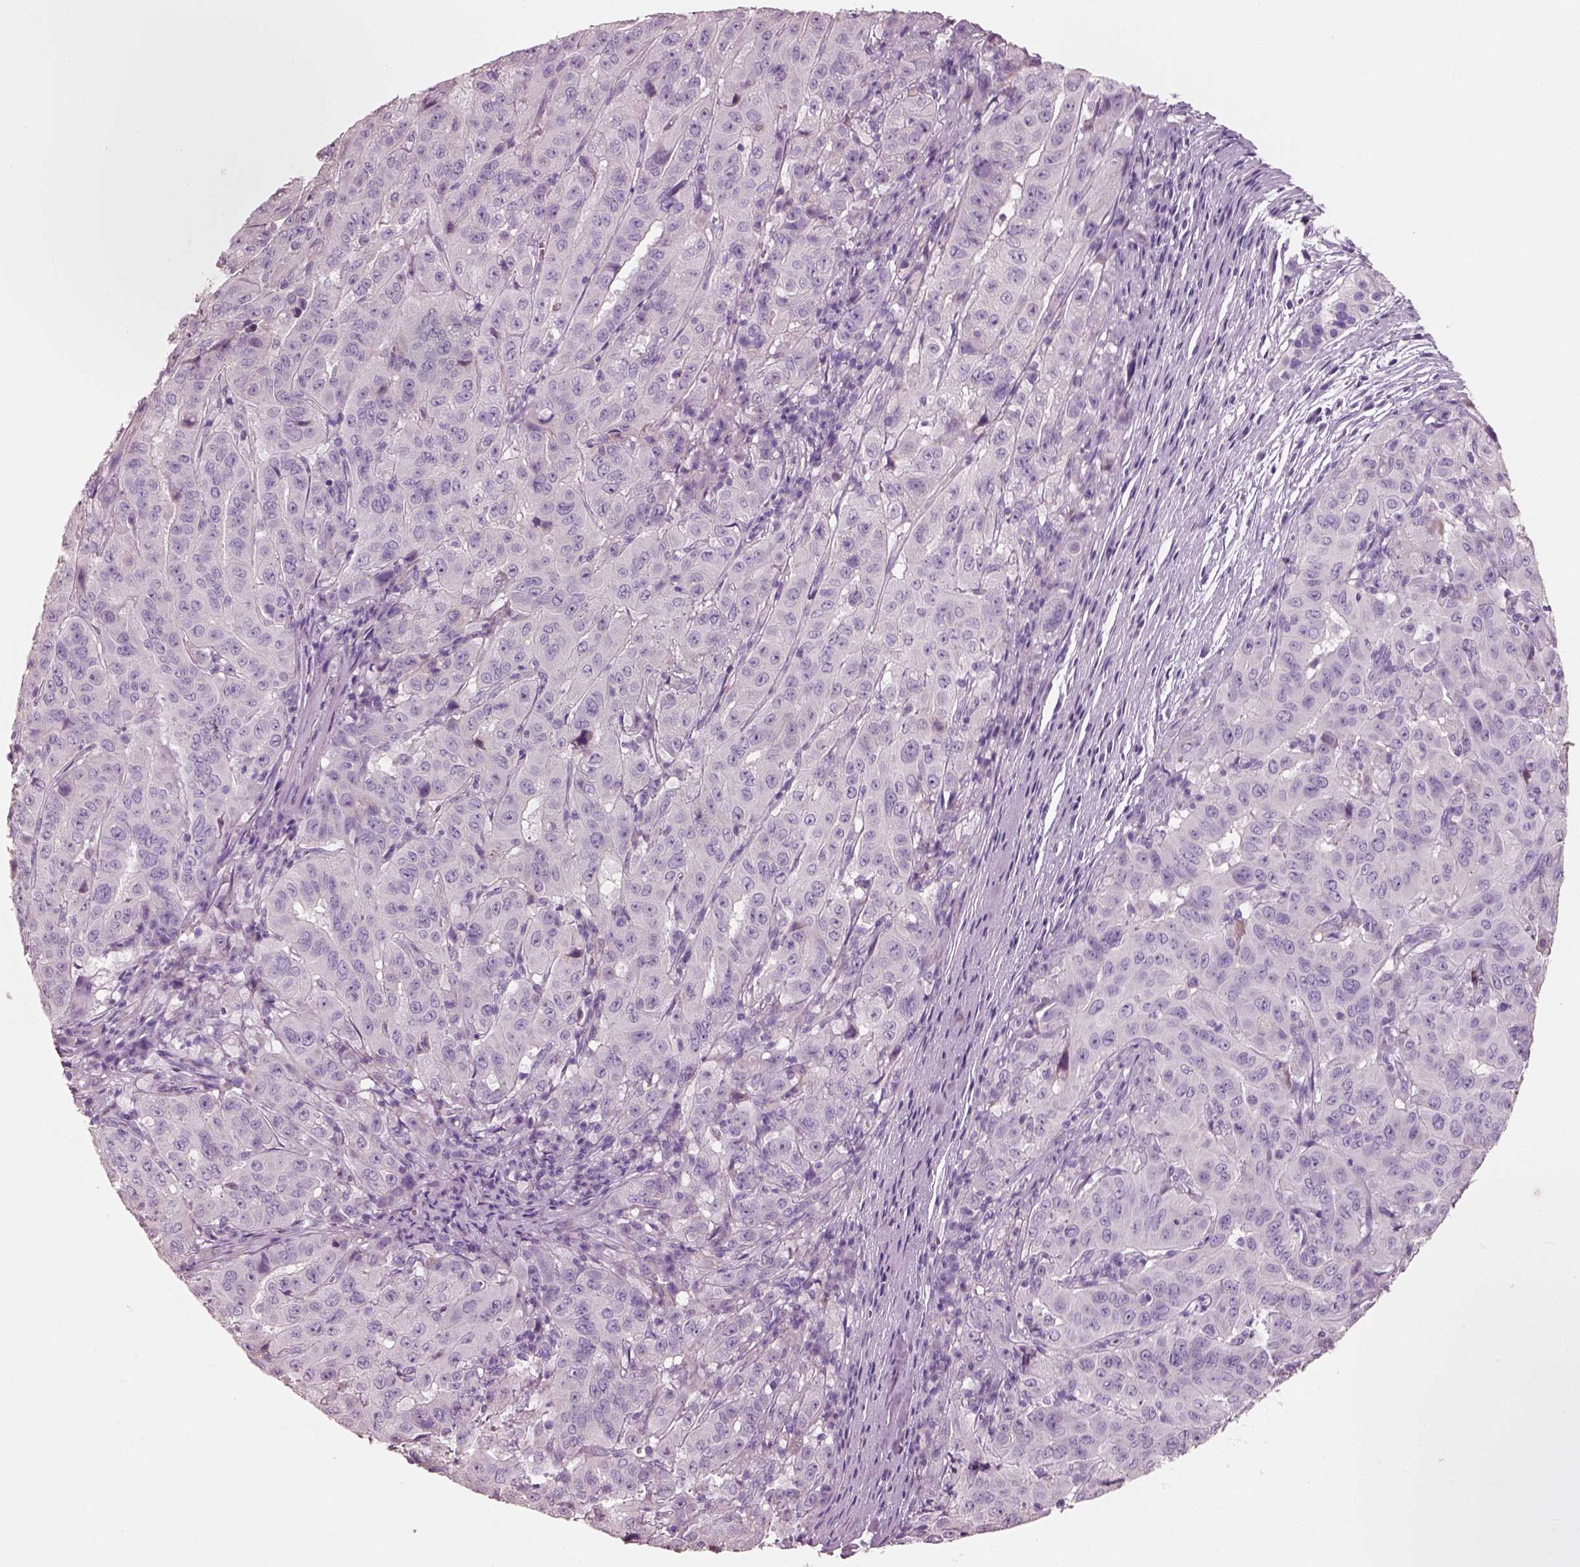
{"staining": {"intensity": "negative", "quantity": "none", "location": "none"}, "tissue": "pancreatic cancer", "cell_type": "Tumor cells", "image_type": "cancer", "snomed": [{"axis": "morphology", "description": "Adenocarcinoma, NOS"}, {"axis": "topography", "description": "Pancreas"}], "caption": "Tumor cells are negative for protein expression in human adenocarcinoma (pancreatic).", "gene": "PNOC", "patient": {"sex": "male", "age": 63}}